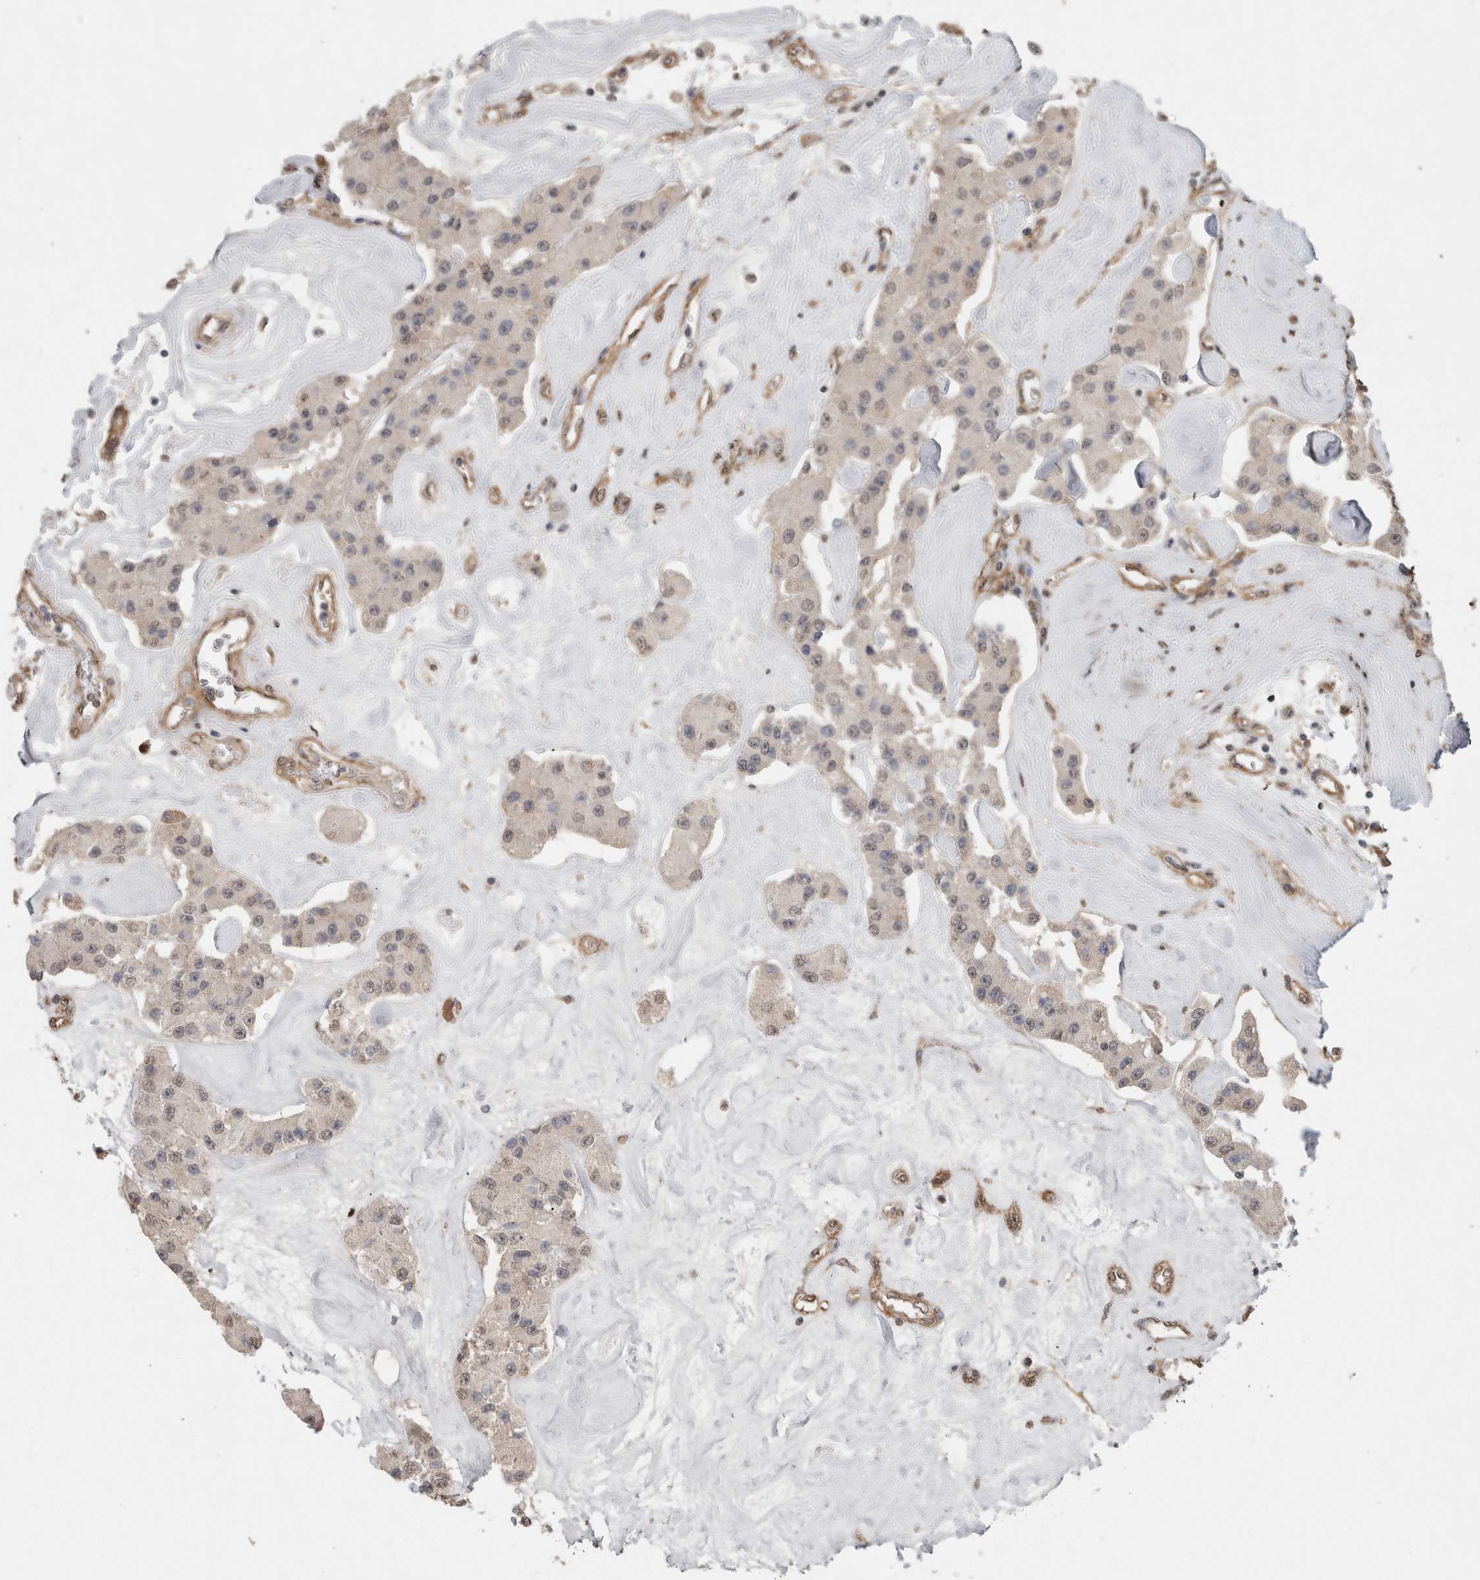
{"staining": {"intensity": "negative", "quantity": "none", "location": "none"}, "tissue": "carcinoid", "cell_type": "Tumor cells", "image_type": "cancer", "snomed": [{"axis": "morphology", "description": "Carcinoid, malignant, NOS"}, {"axis": "topography", "description": "Pancreas"}], "caption": "DAB immunohistochemical staining of human carcinoid (malignant) reveals no significant positivity in tumor cells.", "gene": "RECK", "patient": {"sex": "male", "age": 41}}